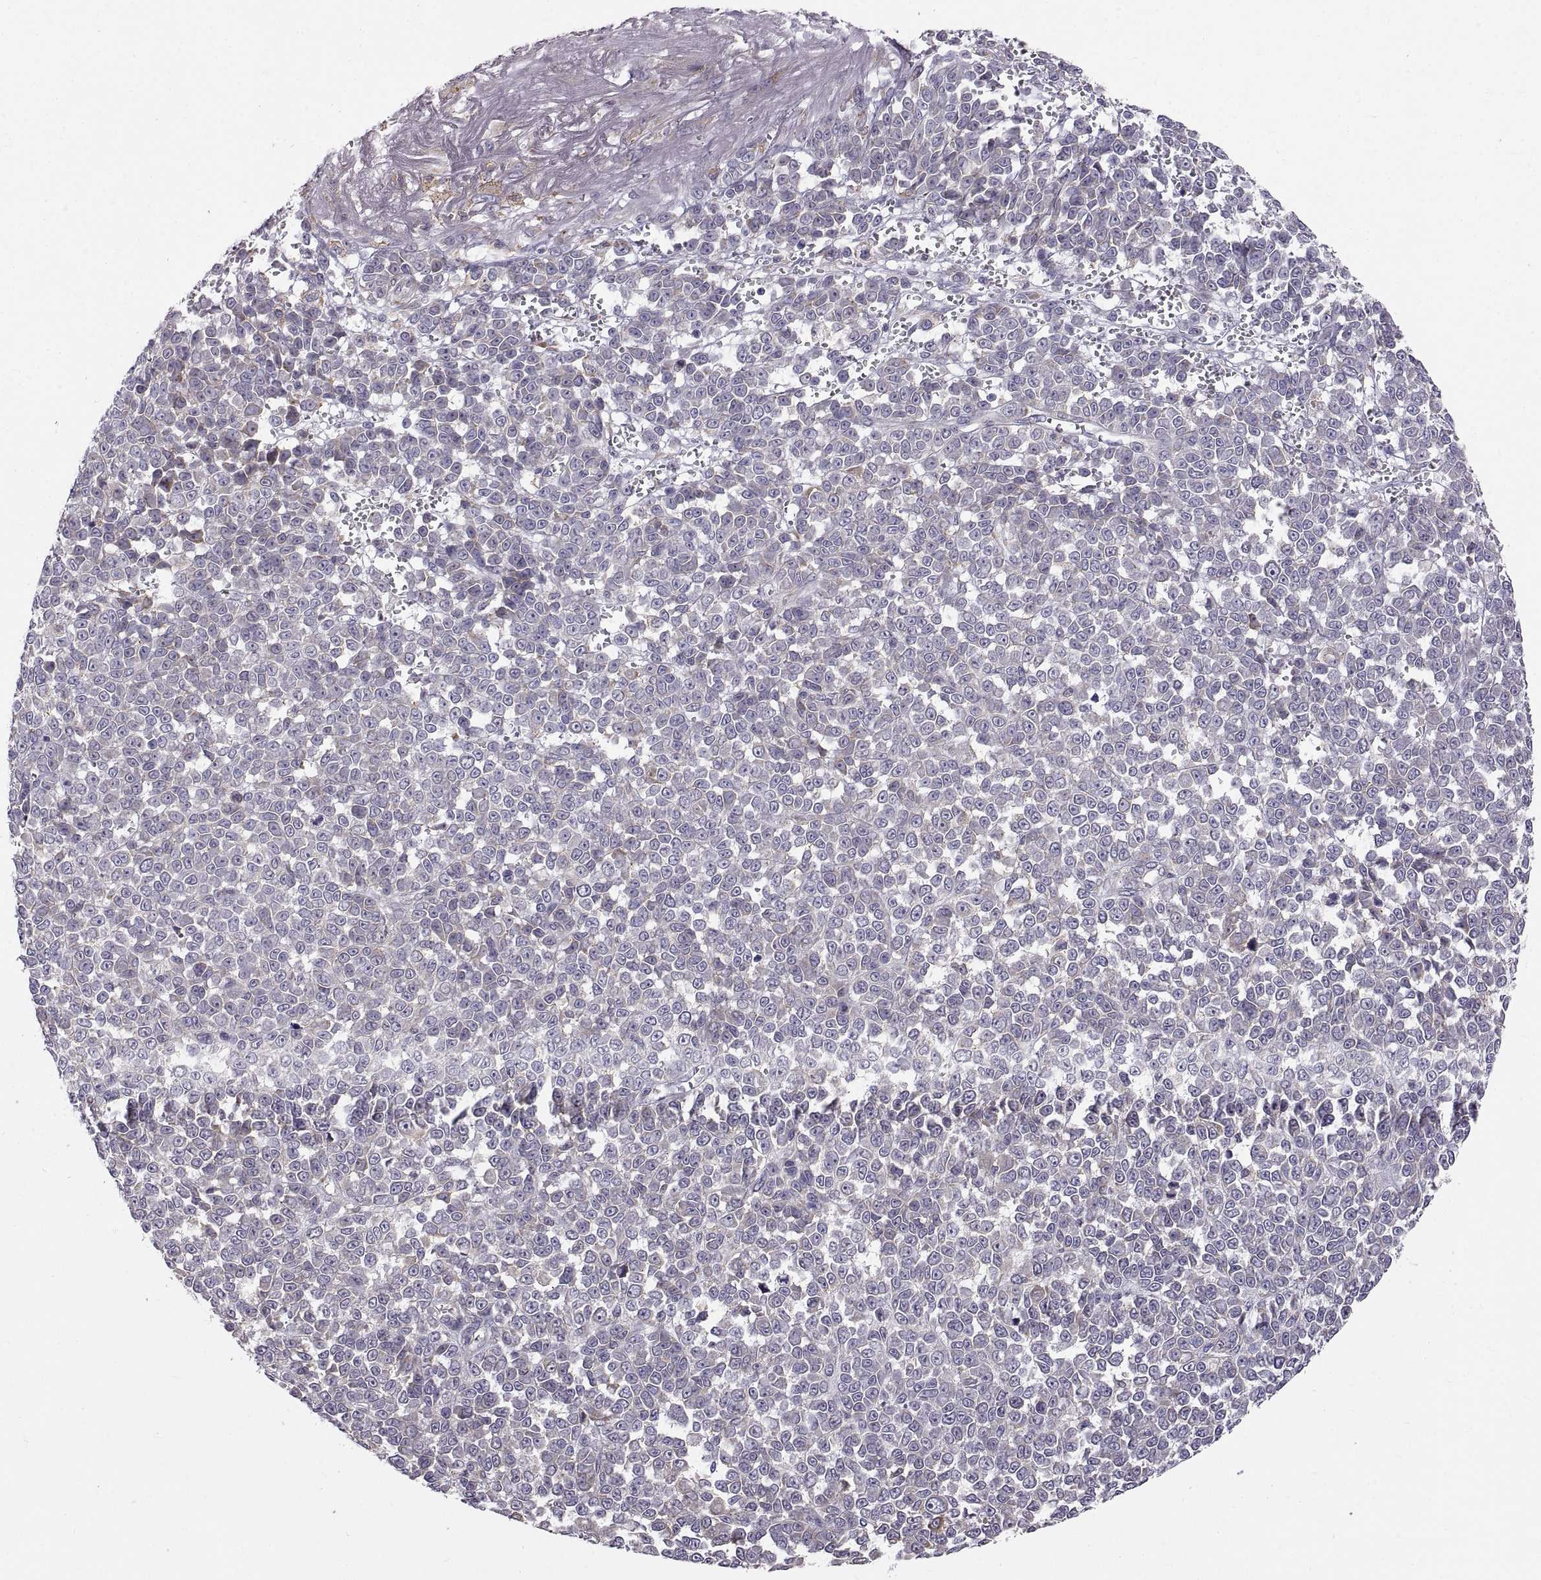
{"staining": {"intensity": "negative", "quantity": "none", "location": "none"}, "tissue": "melanoma", "cell_type": "Tumor cells", "image_type": "cancer", "snomed": [{"axis": "morphology", "description": "Malignant melanoma, NOS"}, {"axis": "topography", "description": "Skin"}], "caption": "This is an IHC histopathology image of human malignant melanoma. There is no positivity in tumor cells.", "gene": "PLEKHB2", "patient": {"sex": "female", "age": 95}}